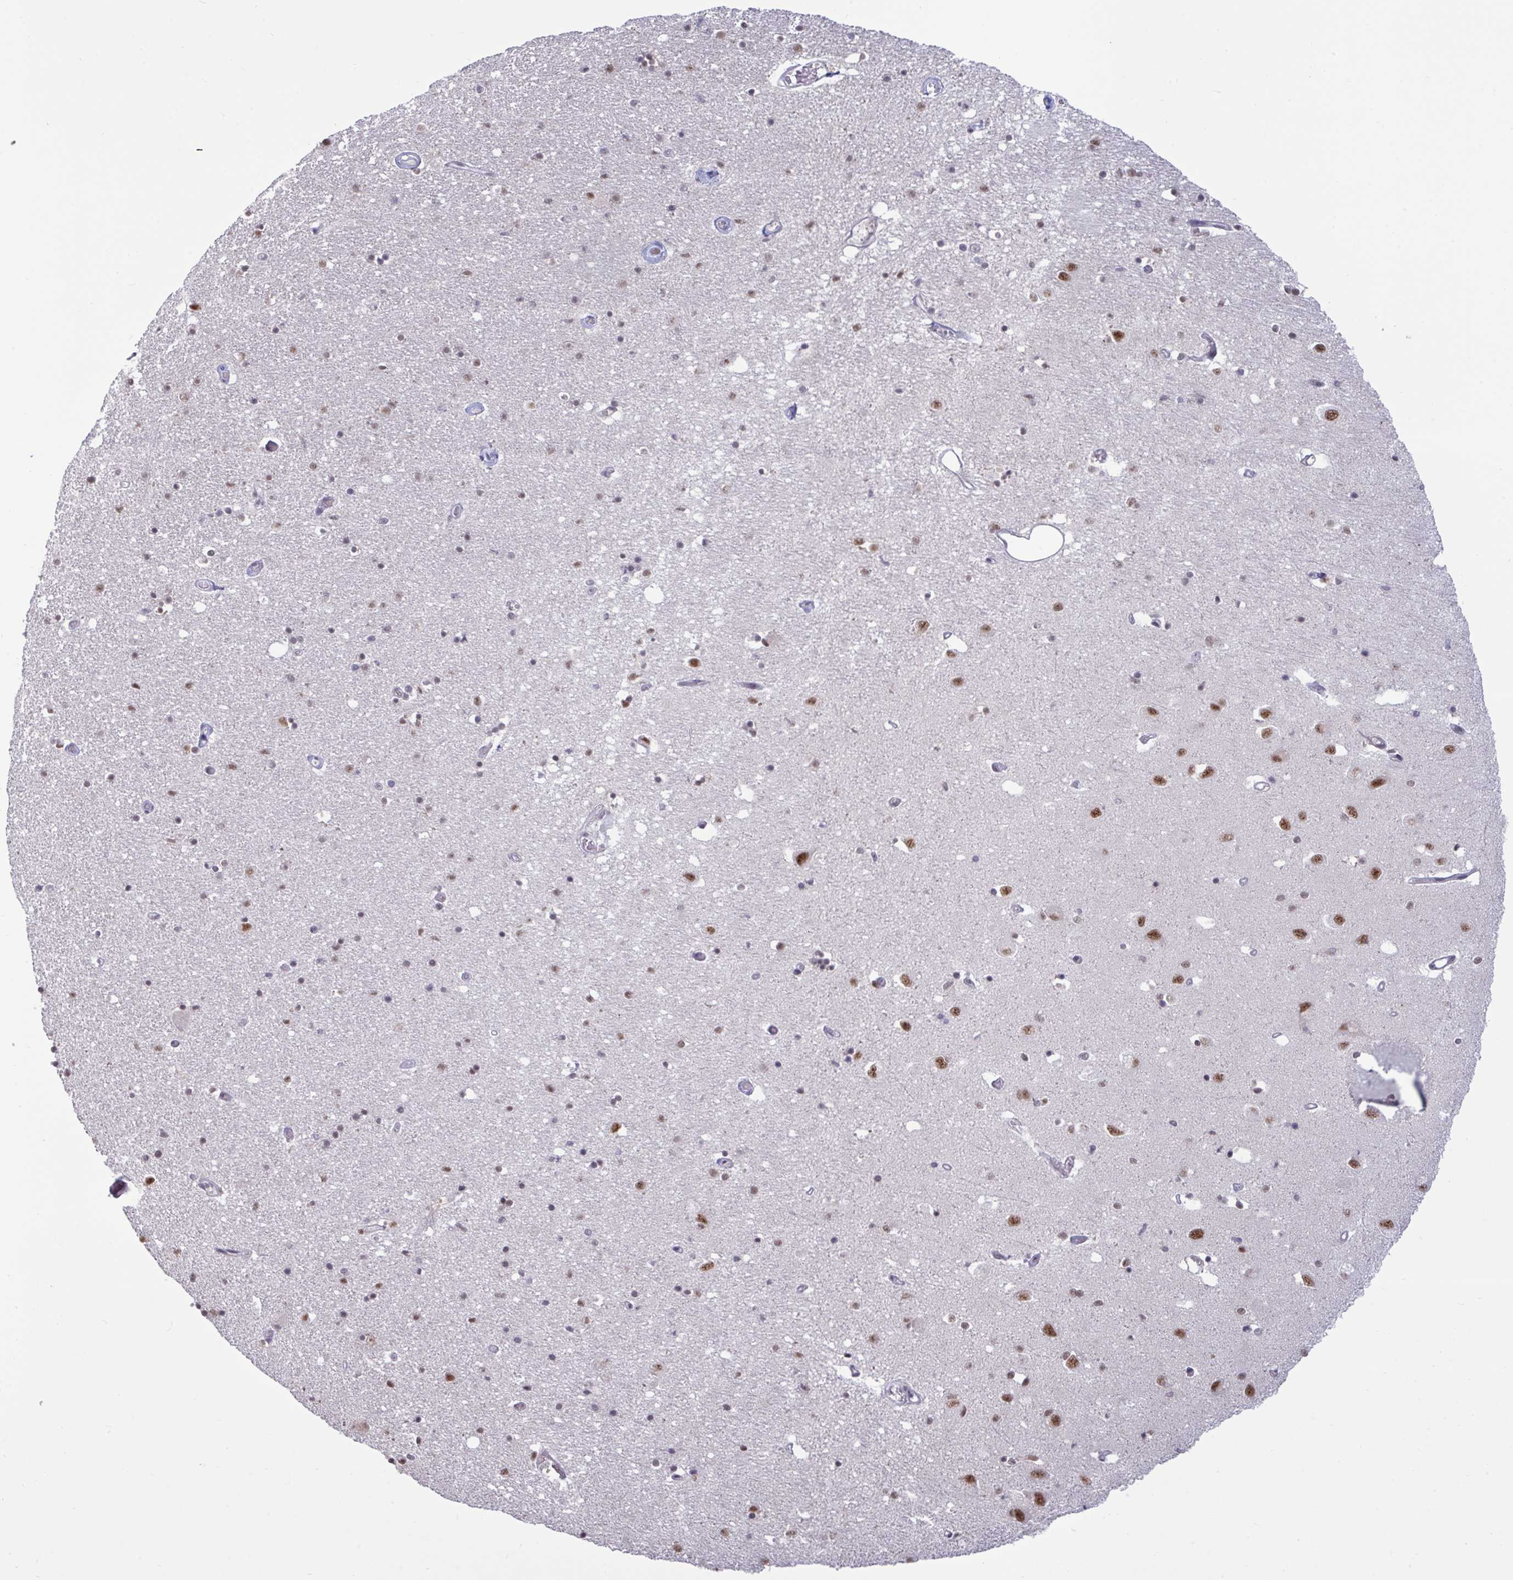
{"staining": {"intensity": "moderate", "quantity": "<25%", "location": "nuclear"}, "tissue": "caudate", "cell_type": "Glial cells", "image_type": "normal", "snomed": [{"axis": "morphology", "description": "Normal tissue, NOS"}, {"axis": "topography", "description": "Lateral ventricle wall"}, {"axis": "topography", "description": "Hippocampus"}], "caption": "Glial cells demonstrate moderate nuclear expression in about <25% of cells in benign caudate. (DAB (3,3'-diaminobenzidine) IHC with brightfield microscopy, high magnification).", "gene": "PUF60", "patient": {"sex": "female", "age": 63}}